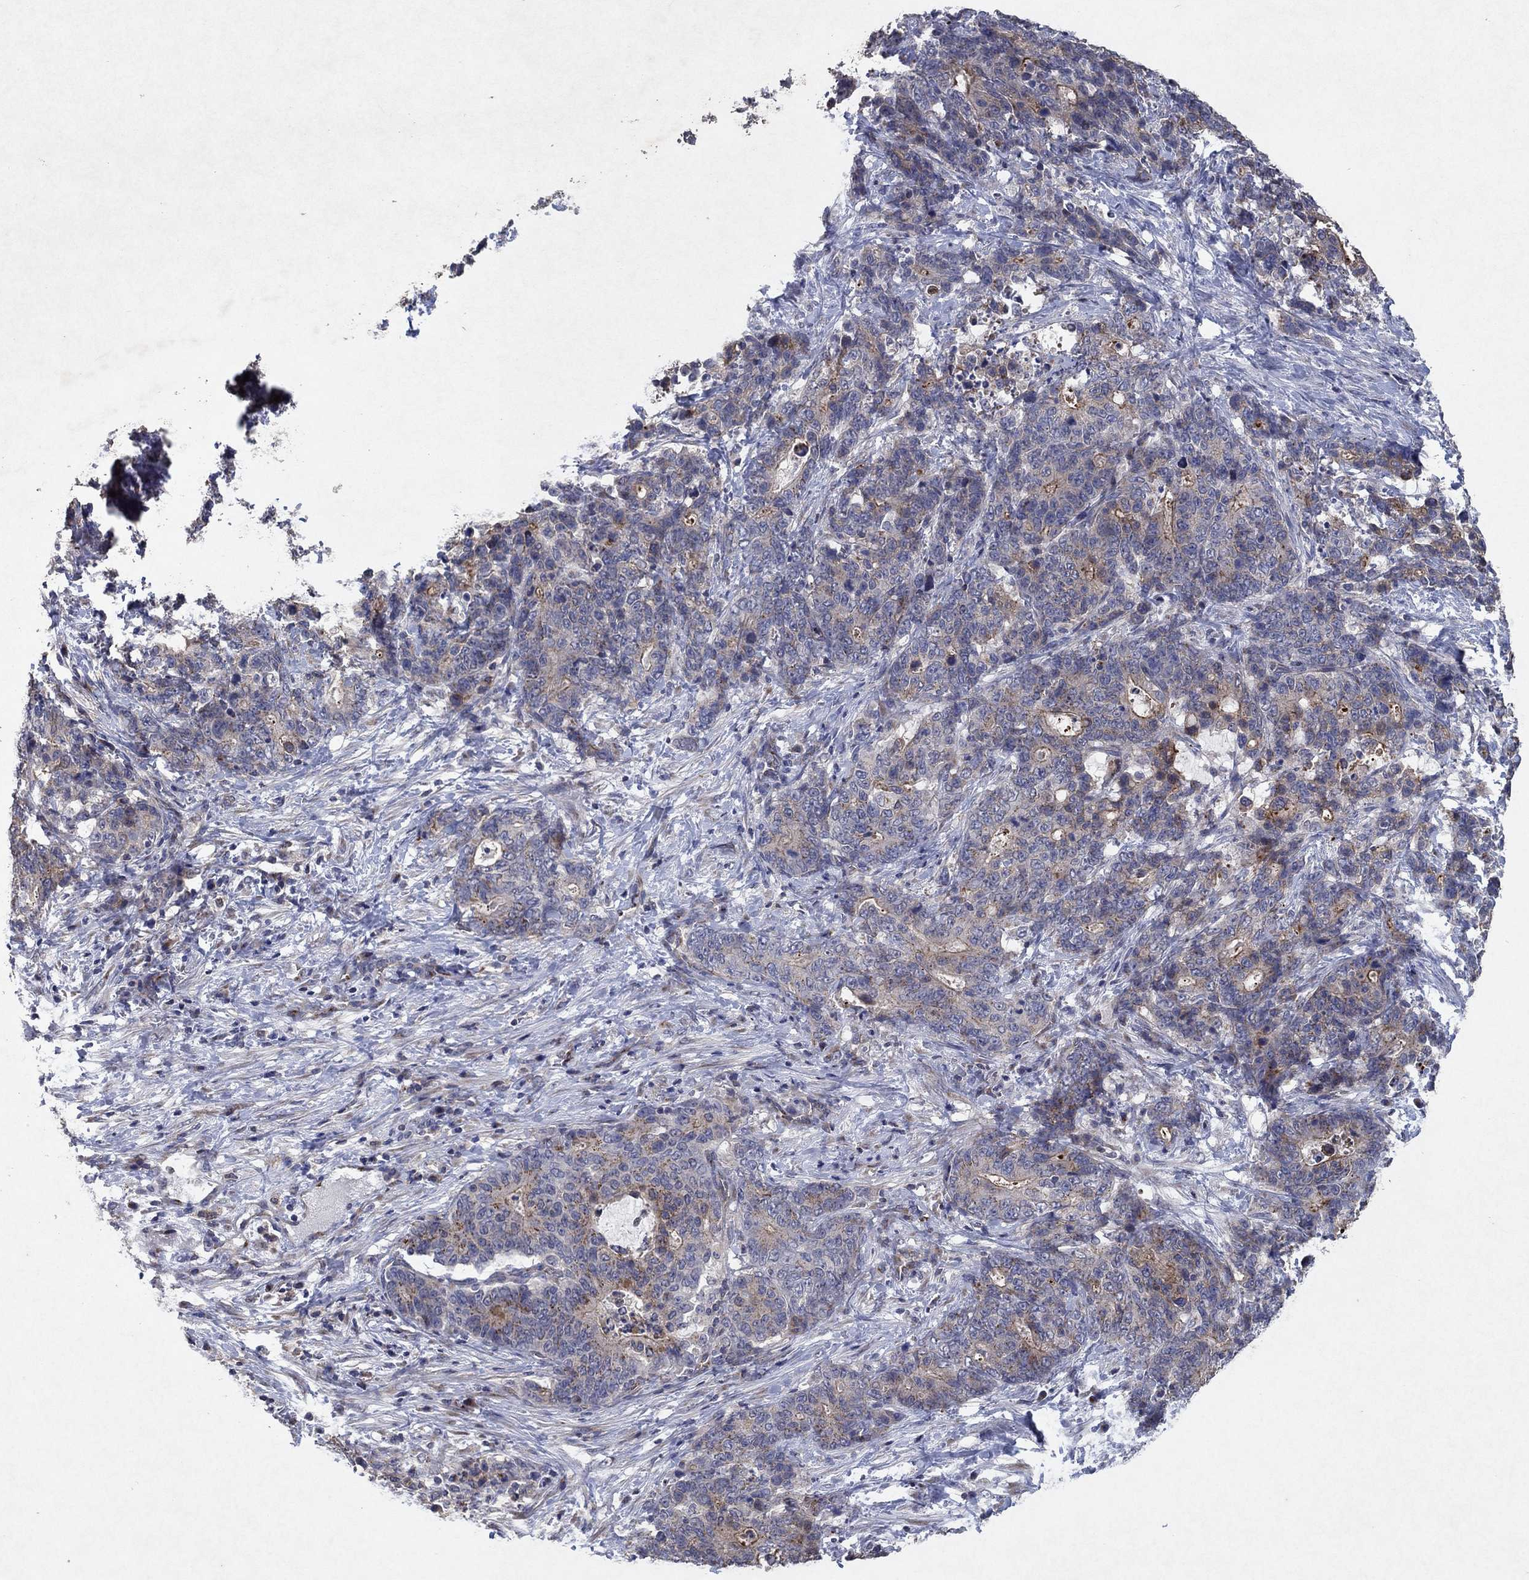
{"staining": {"intensity": "strong", "quantity": "<25%", "location": "cytoplasmic/membranous"}, "tissue": "stomach cancer", "cell_type": "Tumor cells", "image_type": "cancer", "snomed": [{"axis": "morphology", "description": "Normal tissue, NOS"}, {"axis": "morphology", "description": "Adenocarcinoma, NOS"}, {"axis": "topography", "description": "Stomach"}], "caption": "Strong cytoplasmic/membranous protein expression is appreciated in about <25% of tumor cells in stomach cancer (adenocarcinoma). The staining was performed using DAB (3,3'-diaminobenzidine), with brown indicating positive protein expression. Nuclei are stained blue with hematoxylin.", "gene": "FRG1", "patient": {"sex": "female", "age": 64}}